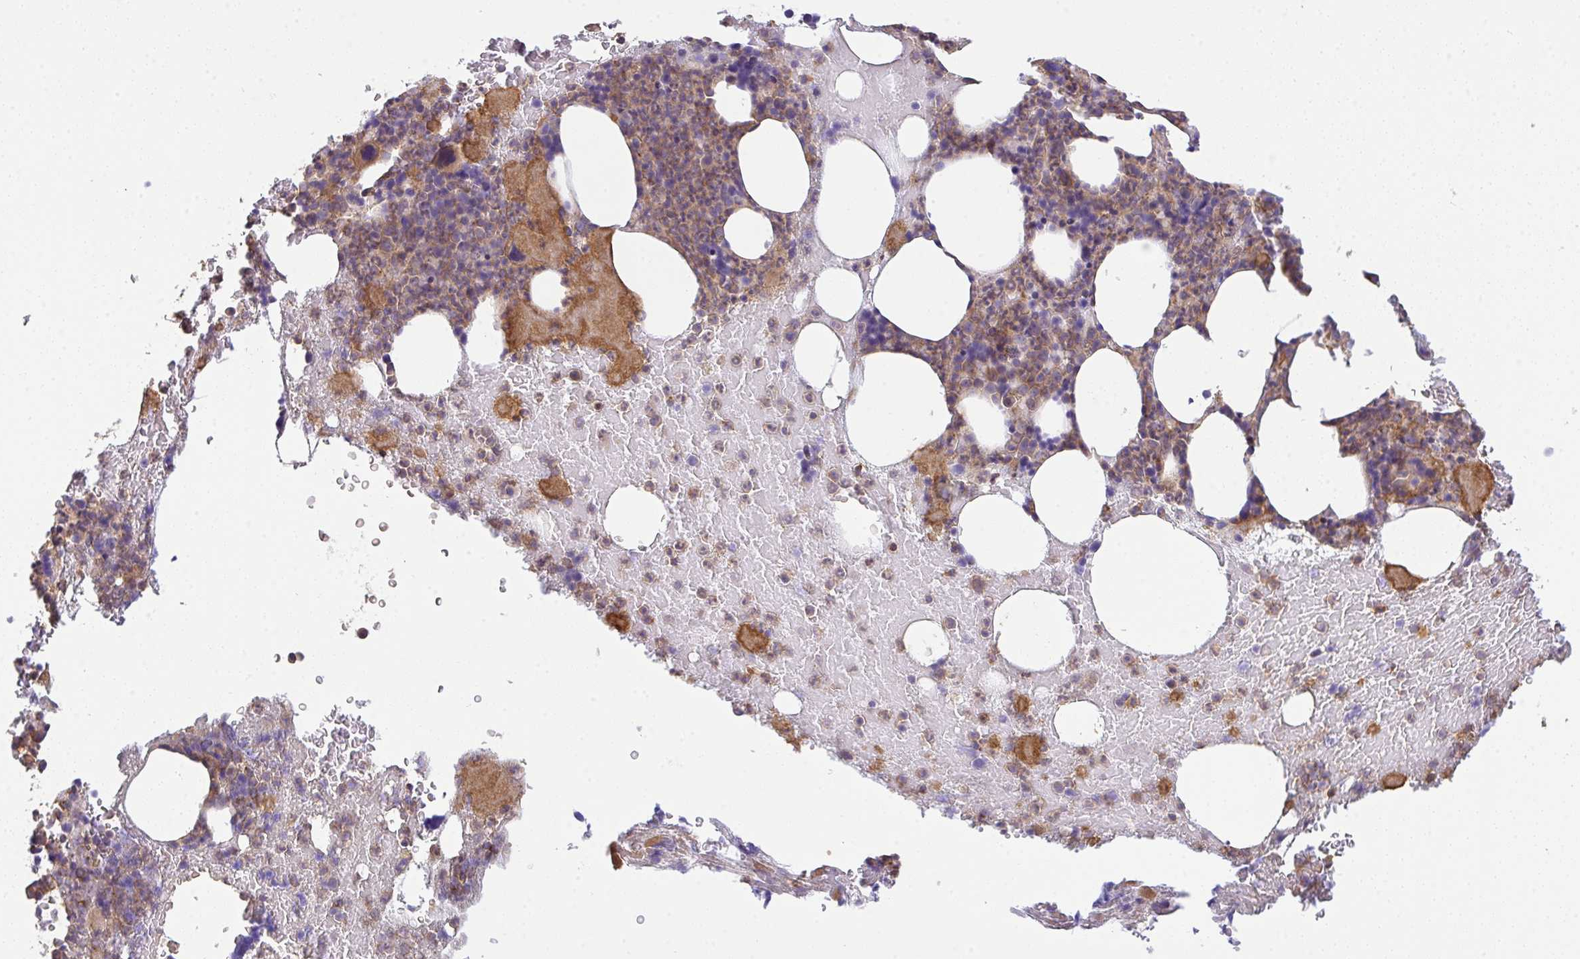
{"staining": {"intensity": "weak", "quantity": "25%-75%", "location": "cytoplasmic/membranous"}, "tissue": "bone marrow", "cell_type": "Hematopoietic cells", "image_type": "normal", "snomed": [{"axis": "morphology", "description": "Normal tissue, NOS"}, {"axis": "topography", "description": "Bone marrow"}], "caption": "Immunohistochemistry (IHC) of benign human bone marrow exhibits low levels of weak cytoplasmic/membranous expression in about 25%-75% of hematopoietic cells.", "gene": "TMEM229A", "patient": {"sex": "female", "age": 59}}